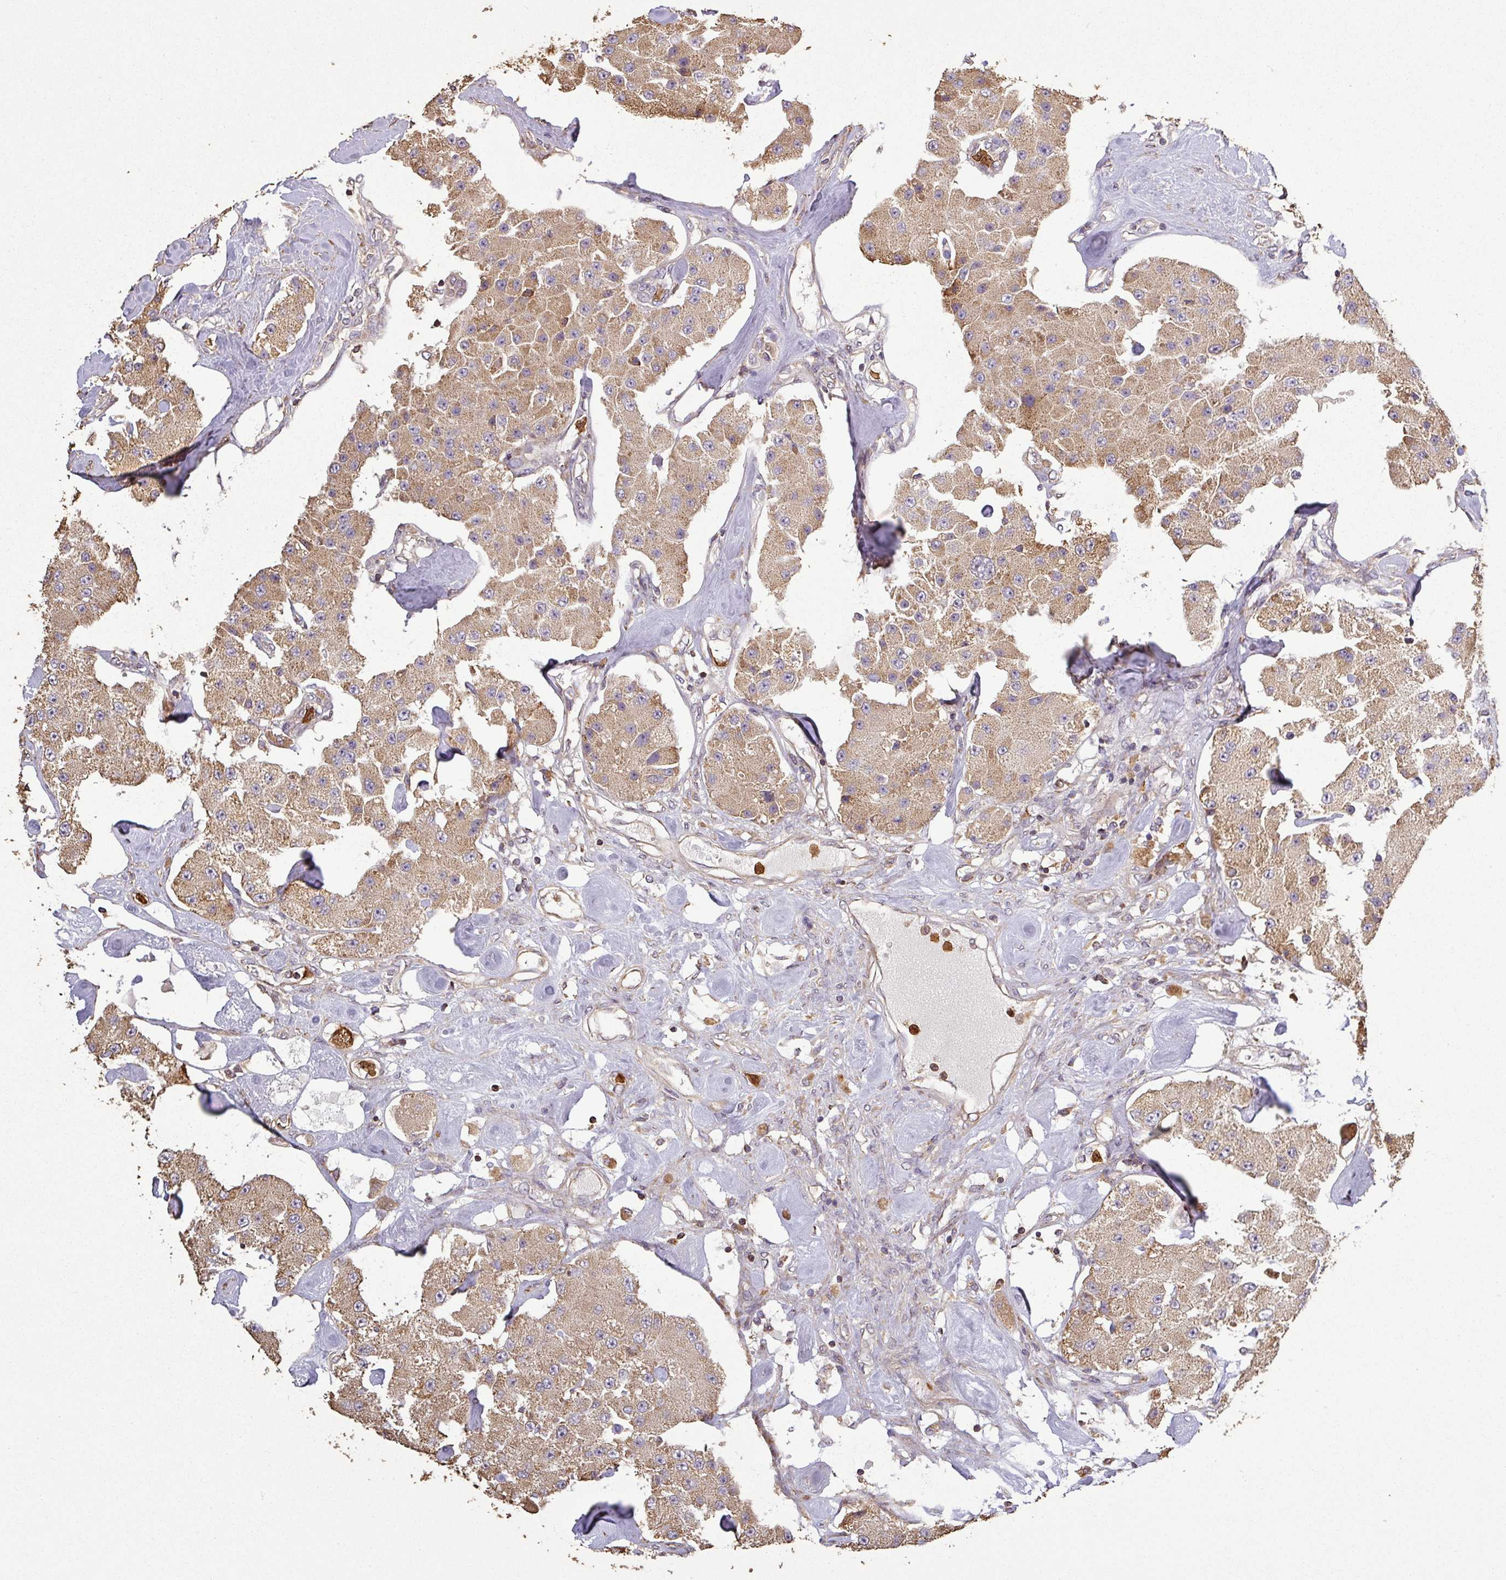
{"staining": {"intensity": "moderate", "quantity": ">75%", "location": "cytoplasmic/membranous"}, "tissue": "carcinoid", "cell_type": "Tumor cells", "image_type": "cancer", "snomed": [{"axis": "morphology", "description": "Carcinoid, malignant, NOS"}, {"axis": "topography", "description": "Pancreas"}], "caption": "Protein staining demonstrates moderate cytoplasmic/membranous expression in about >75% of tumor cells in malignant carcinoid.", "gene": "PLEKHM1", "patient": {"sex": "male", "age": 41}}